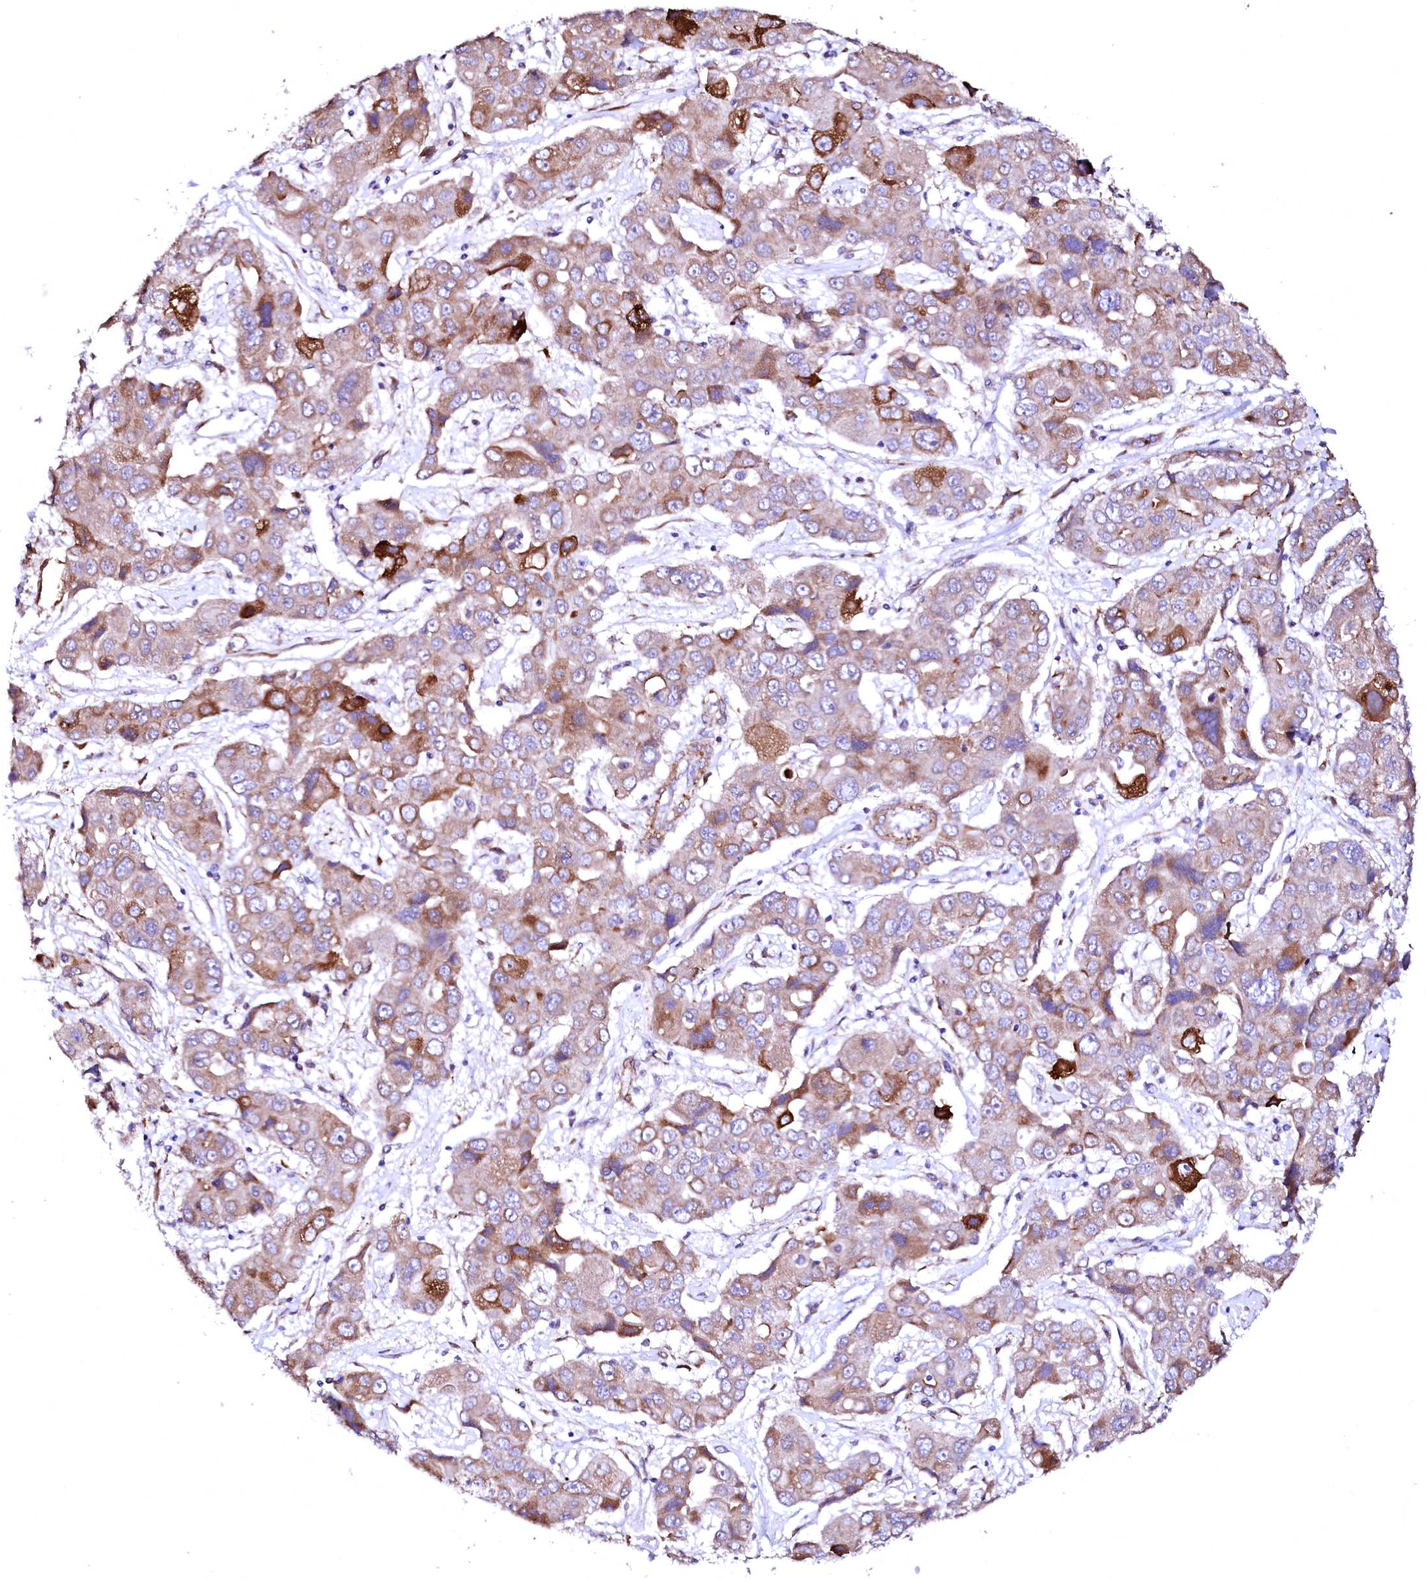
{"staining": {"intensity": "strong", "quantity": "<25%", "location": "cytoplasmic/membranous"}, "tissue": "liver cancer", "cell_type": "Tumor cells", "image_type": "cancer", "snomed": [{"axis": "morphology", "description": "Cholangiocarcinoma"}, {"axis": "topography", "description": "Liver"}], "caption": "Immunohistochemistry photomicrograph of liver cancer stained for a protein (brown), which displays medium levels of strong cytoplasmic/membranous staining in about <25% of tumor cells.", "gene": "GPR176", "patient": {"sex": "male", "age": 67}}